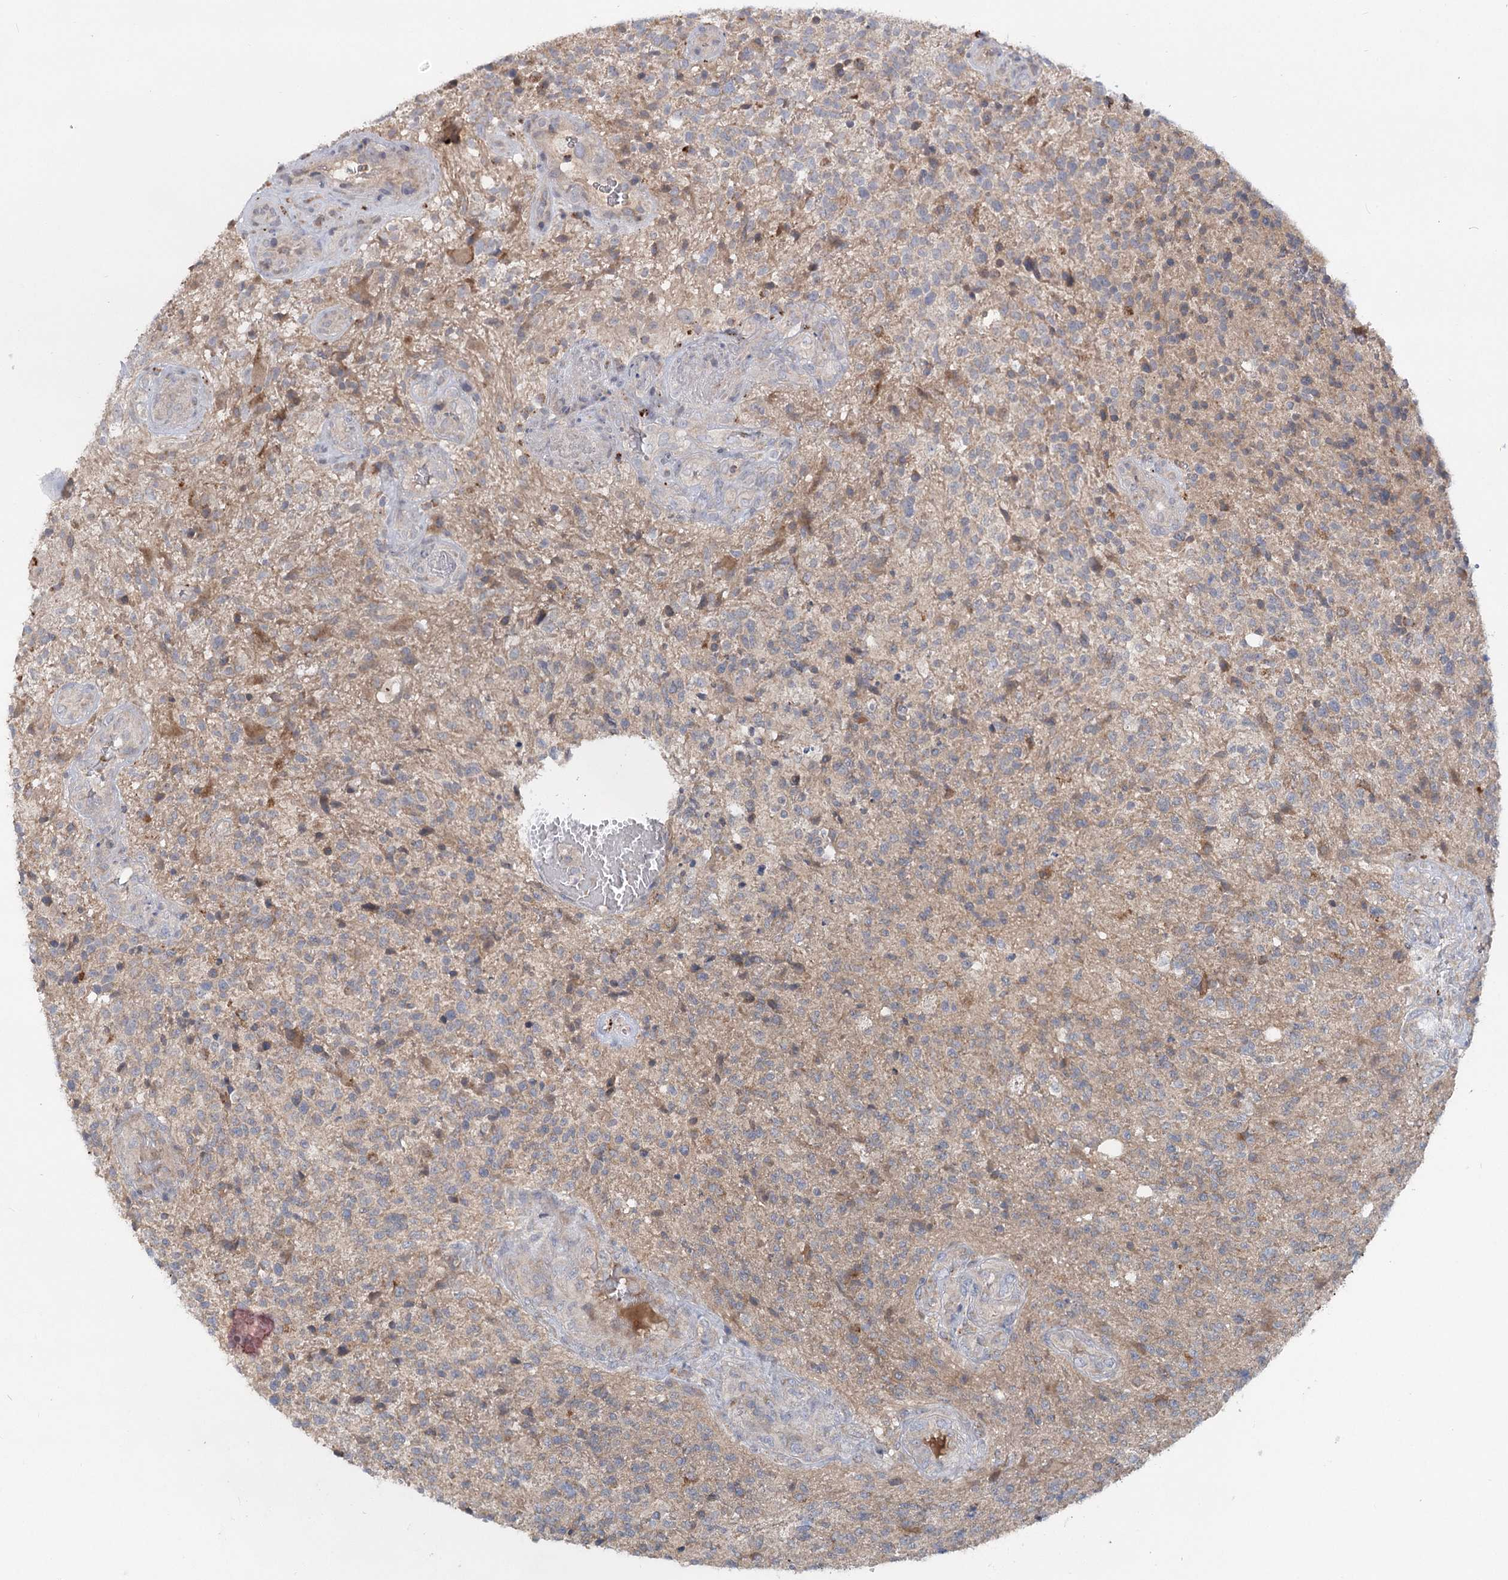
{"staining": {"intensity": "negative", "quantity": "none", "location": "none"}, "tissue": "glioma", "cell_type": "Tumor cells", "image_type": "cancer", "snomed": [{"axis": "morphology", "description": "Glioma, malignant, High grade"}, {"axis": "topography", "description": "Brain"}], "caption": "Protein analysis of glioma reveals no significant staining in tumor cells. Nuclei are stained in blue.", "gene": "PYROXD2", "patient": {"sex": "male", "age": 56}}